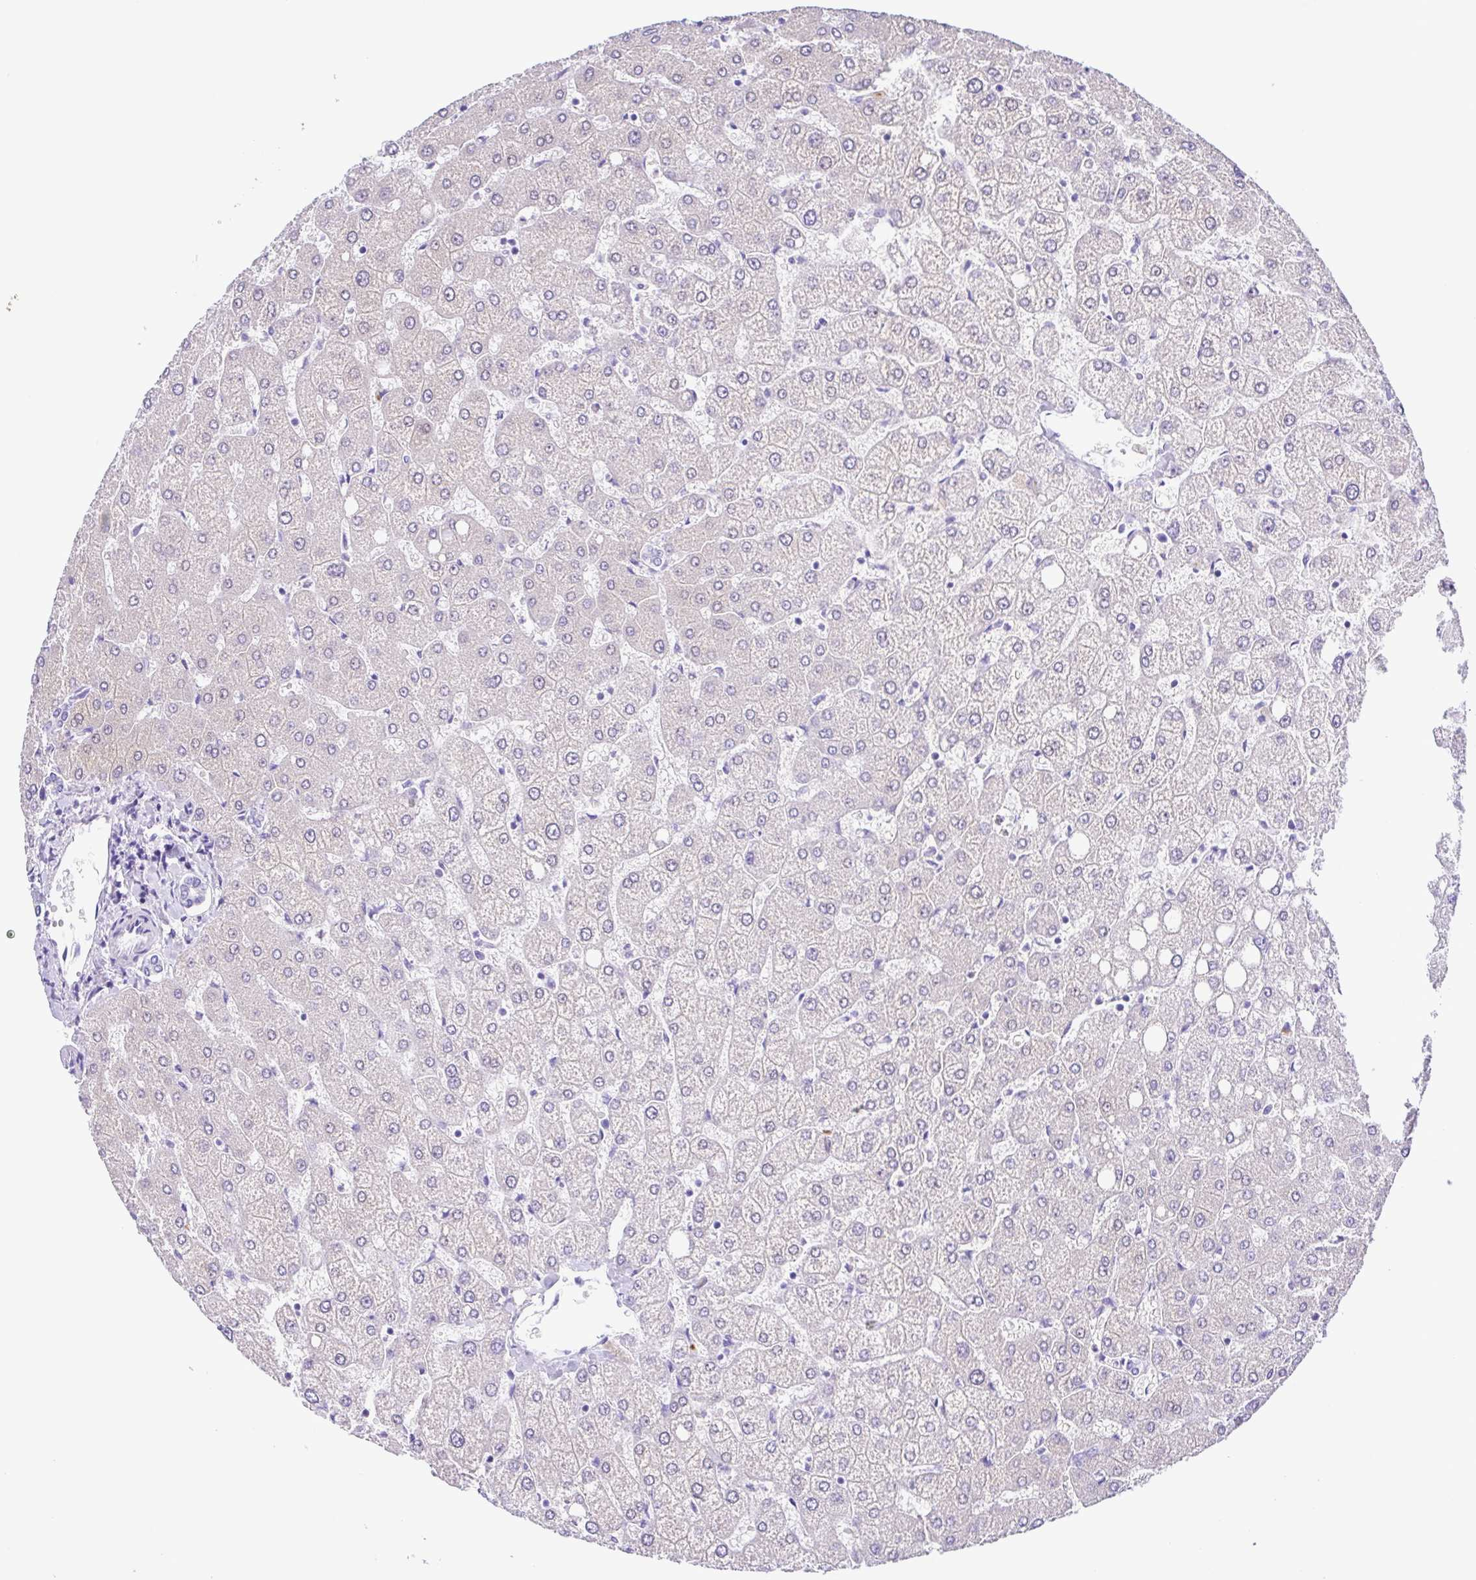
{"staining": {"intensity": "negative", "quantity": "none", "location": "none"}, "tissue": "liver", "cell_type": "Cholangiocytes", "image_type": "normal", "snomed": [{"axis": "morphology", "description": "Normal tissue, NOS"}, {"axis": "topography", "description": "Liver"}], "caption": "Immunohistochemistry image of normal human liver stained for a protein (brown), which demonstrates no expression in cholangiocytes. Brightfield microscopy of immunohistochemistry (IHC) stained with DAB (brown) and hematoxylin (blue), captured at high magnification.", "gene": "GPR17", "patient": {"sex": "female", "age": 54}}